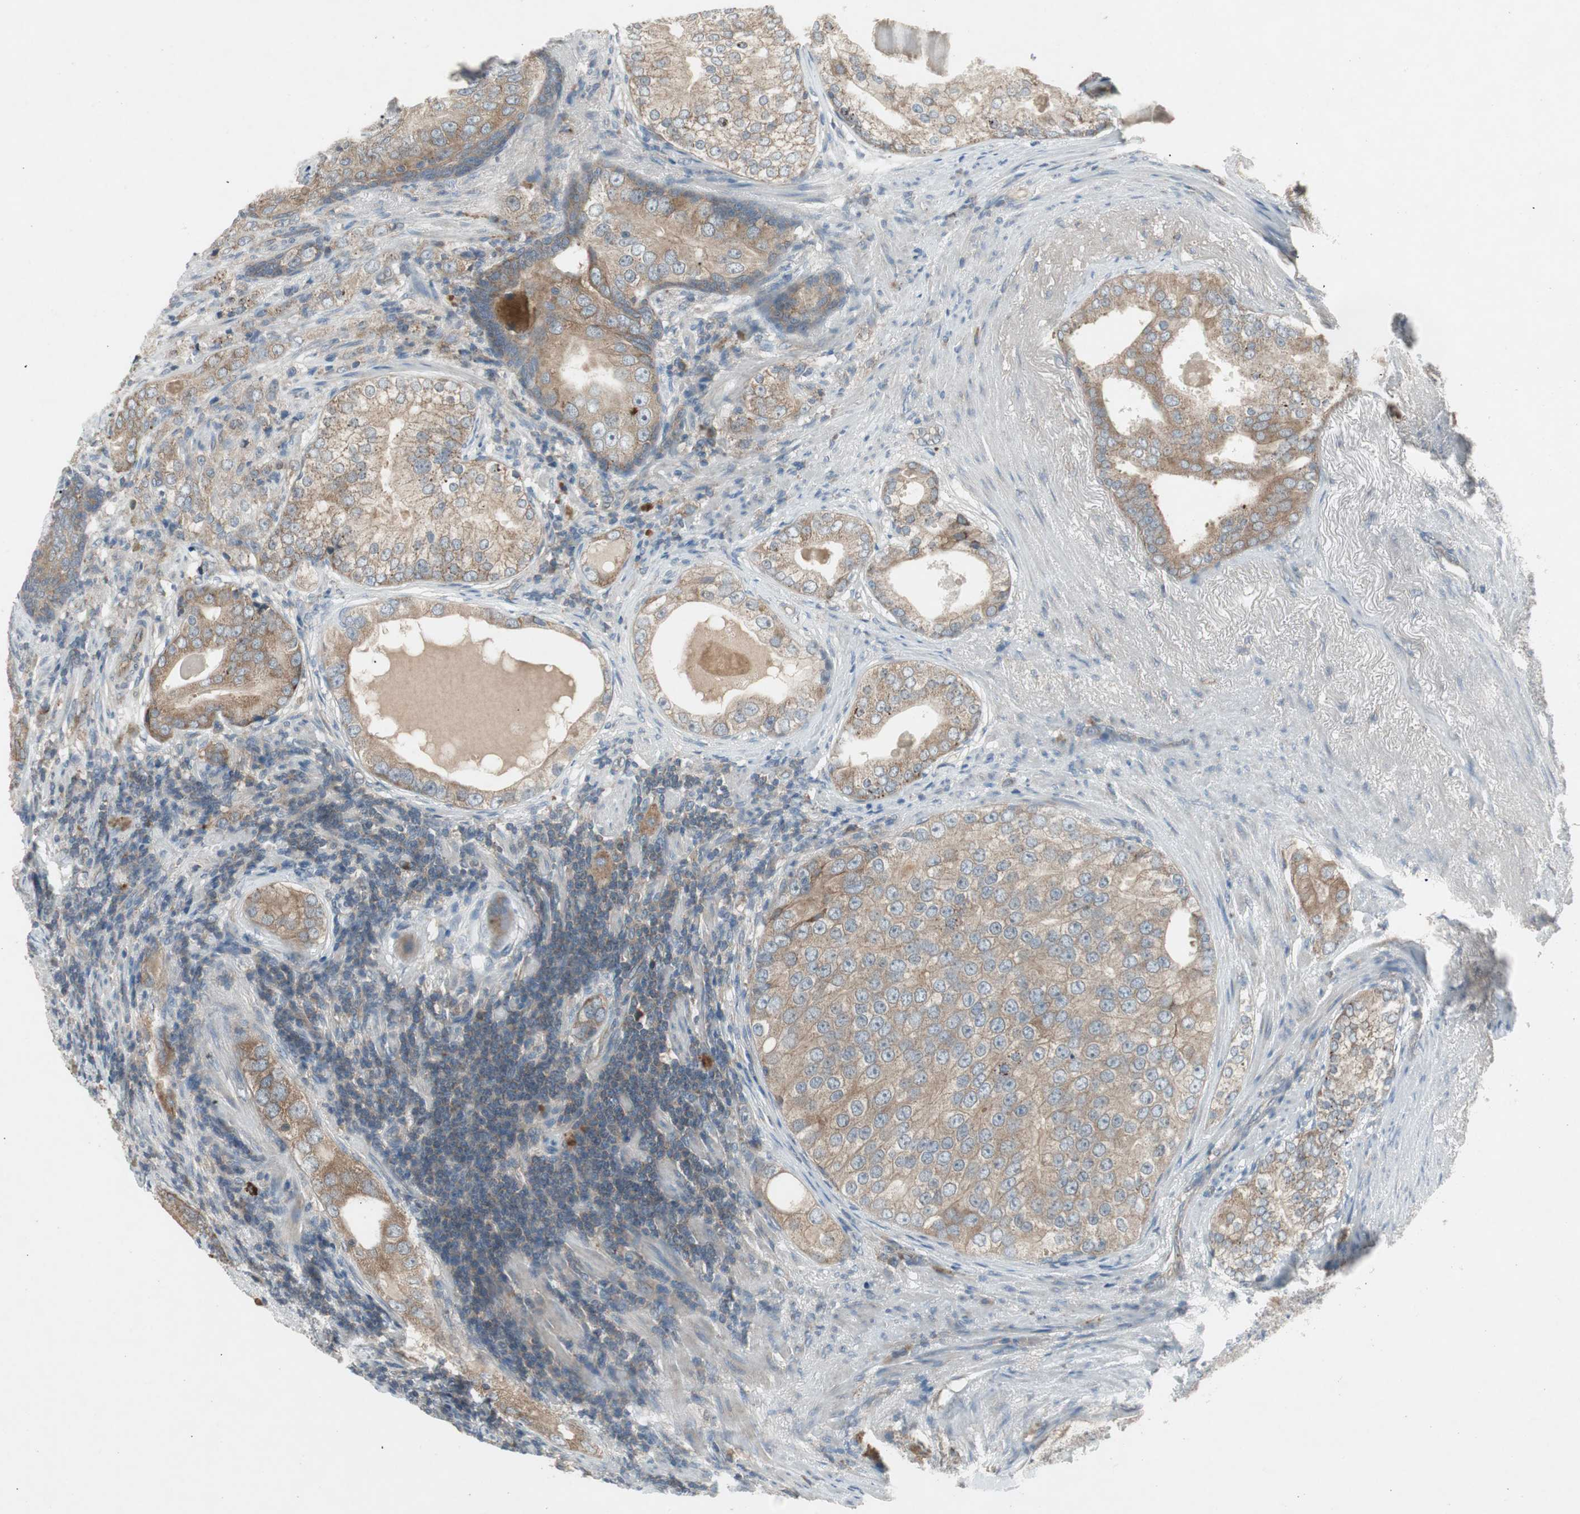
{"staining": {"intensity": "weak", "quantity": ">75%", "location": "cytoplasmic/membranous"}, "tissue": "prostate cancer", "cell_type": "Tumor cells", "image_type": "cancer", "snomed": [{"axis": "morphology", "description": "Adenocarcinoma, High grade"}, {"axis": "topography", "description": "Prostate"}], "caption": "Tumor cells demonstrate low levels of weak cytoplasmic/membranous expression in approximately >75% of cells in human prostate high-grade adenocarcinoma. The staining was performed using DAB (3,3'-diaminobenzidine) to visualize the protein expression in brown, while the nuclei were stained in blue with hematoxylin (Magnification: 20x).", "gene": "PANK2", "patient": {"sex": "male", "age": 66}}